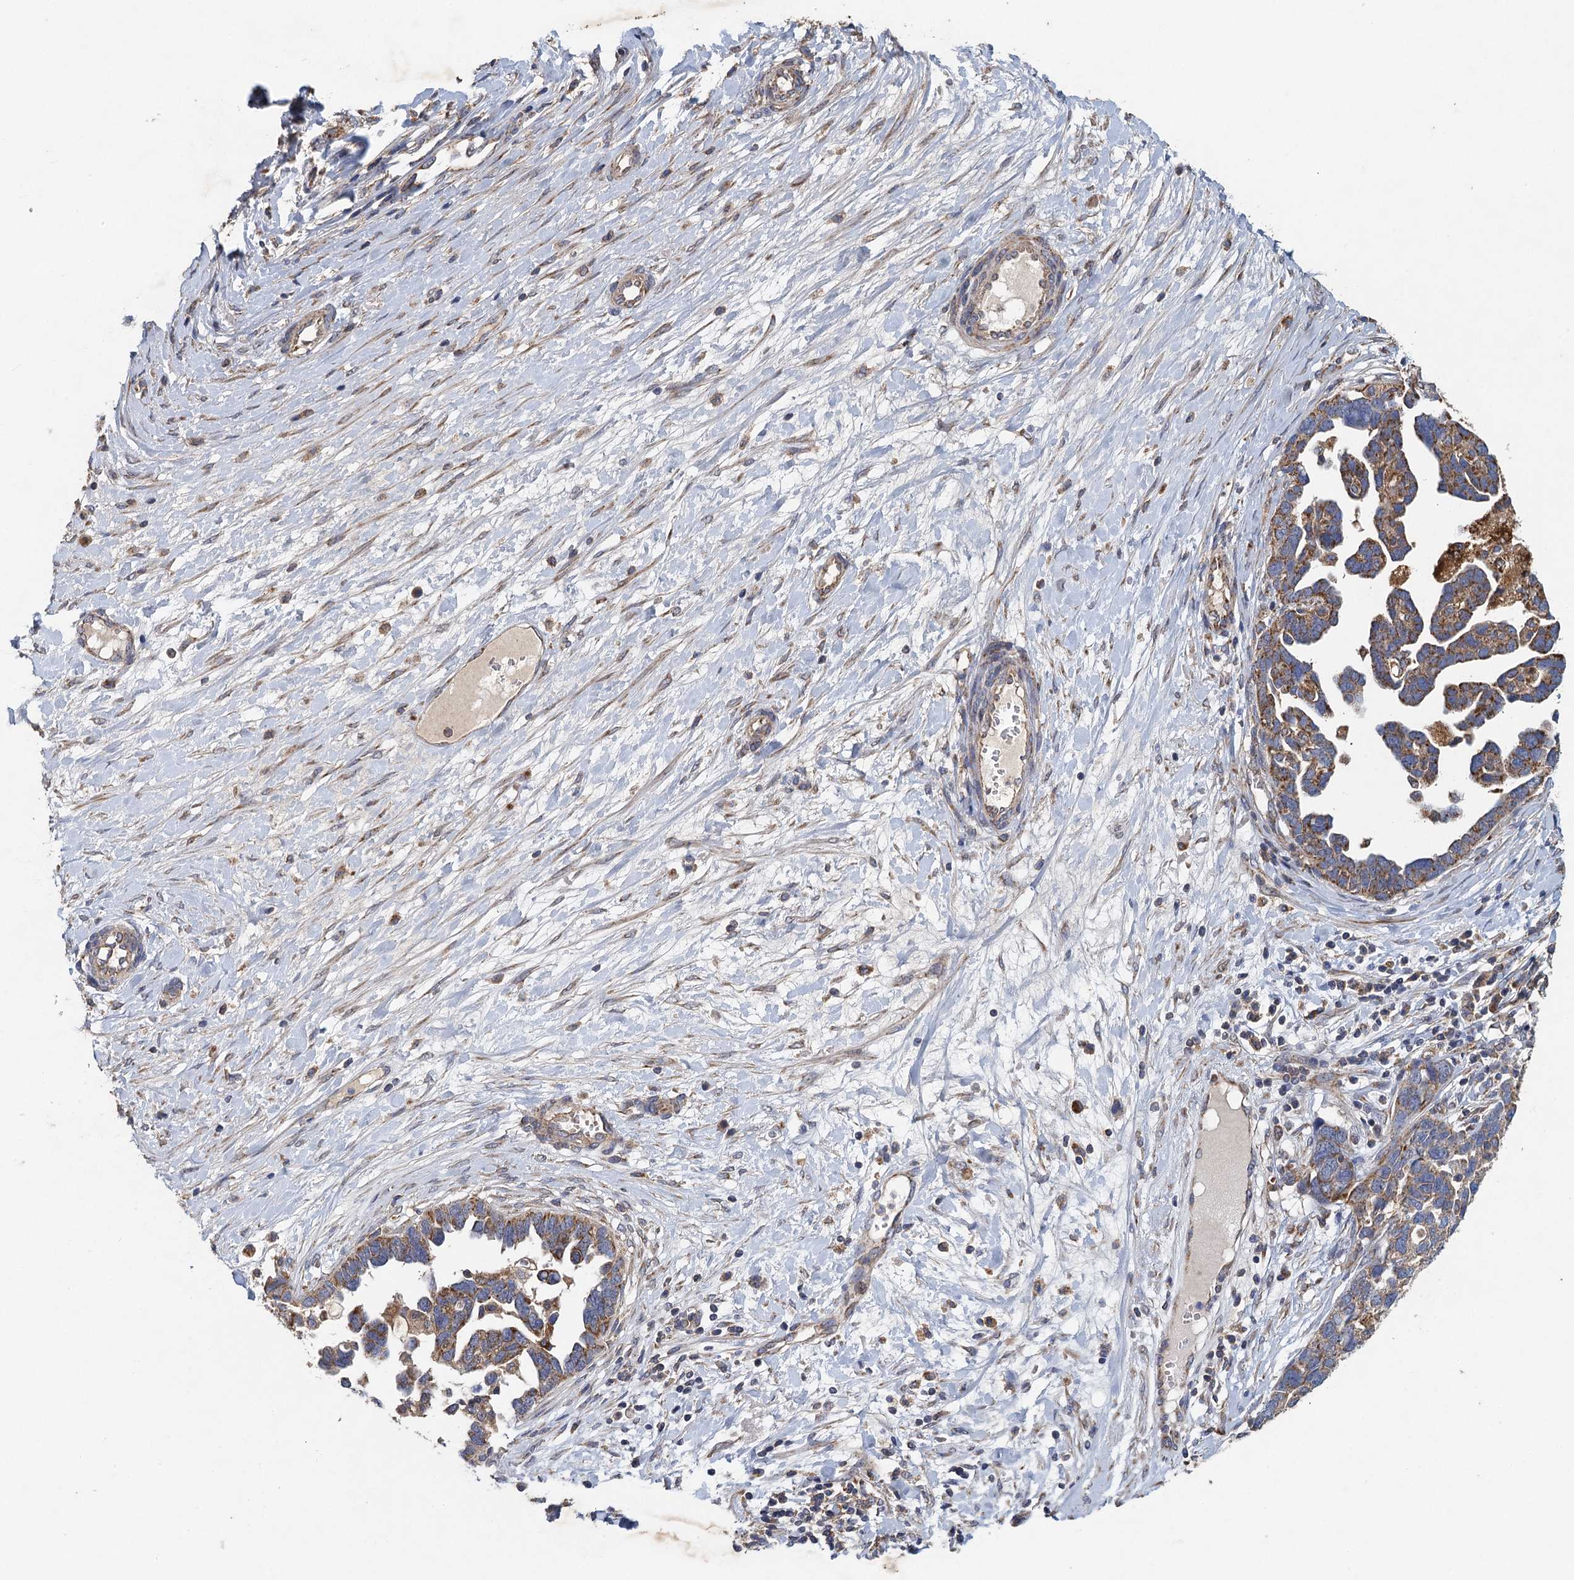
{"staining": {"intensity": "moderate", "quantity": ">75%", "location": "cytoplasmic/membranous"}, "tissue": "ovarian cancer", "cell_type": "Tumor cells", "image_type": "cancer", "snomed": [{"axis": "morphology", "description": "Cystadenocarcinoma, serous, NOS"}, {"axis": "topography", "description": "Ovary"}], "caption": "DAB (3,3'-diaminobenzidine) immunohistochemical staining of human ovarian cancer exhibits moderate cytoplasmic/membranous protein staining in about >75% of tumor cells.", "gene": "BCS1L", "patient": {"sex": "female", "age": 54}}